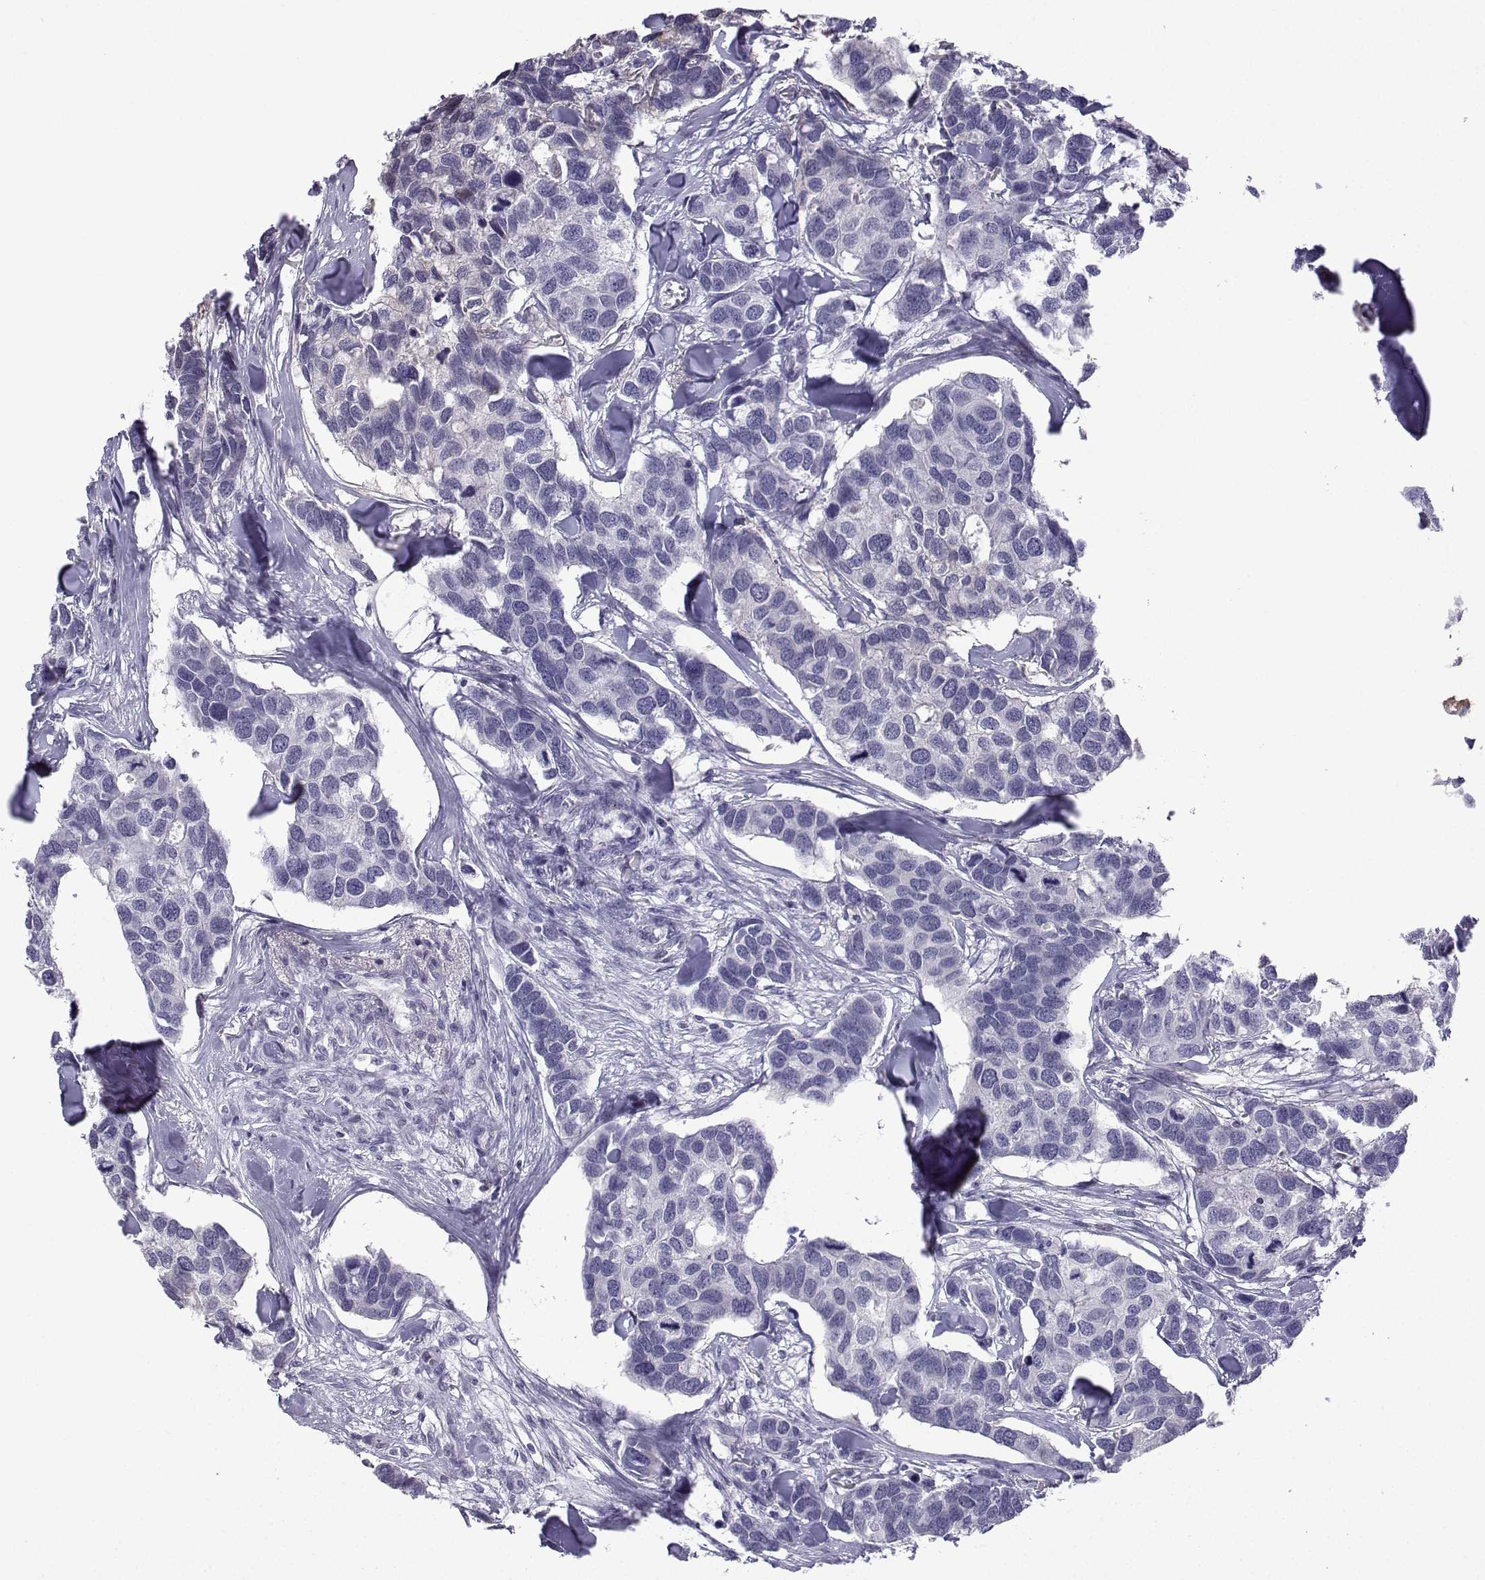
{"staining": {"intensity": "negative", "quantity": "none", "location": "none"}, "tissue": "breast cancer", "cell_type": "Tumor cells", "image_type": "cancer", "snomed": [{"axis": "morphology", "description": "Duct carcinoma"}, {"axis": "topography", "description": "Breast"}], "caption": "Intraductal carcinoma (breast) was stained to show a protein in brown. There is no significant positivity in tumor cells.", "gene": "CFAP70", "patient": {"sex": "female", "age": 83}}